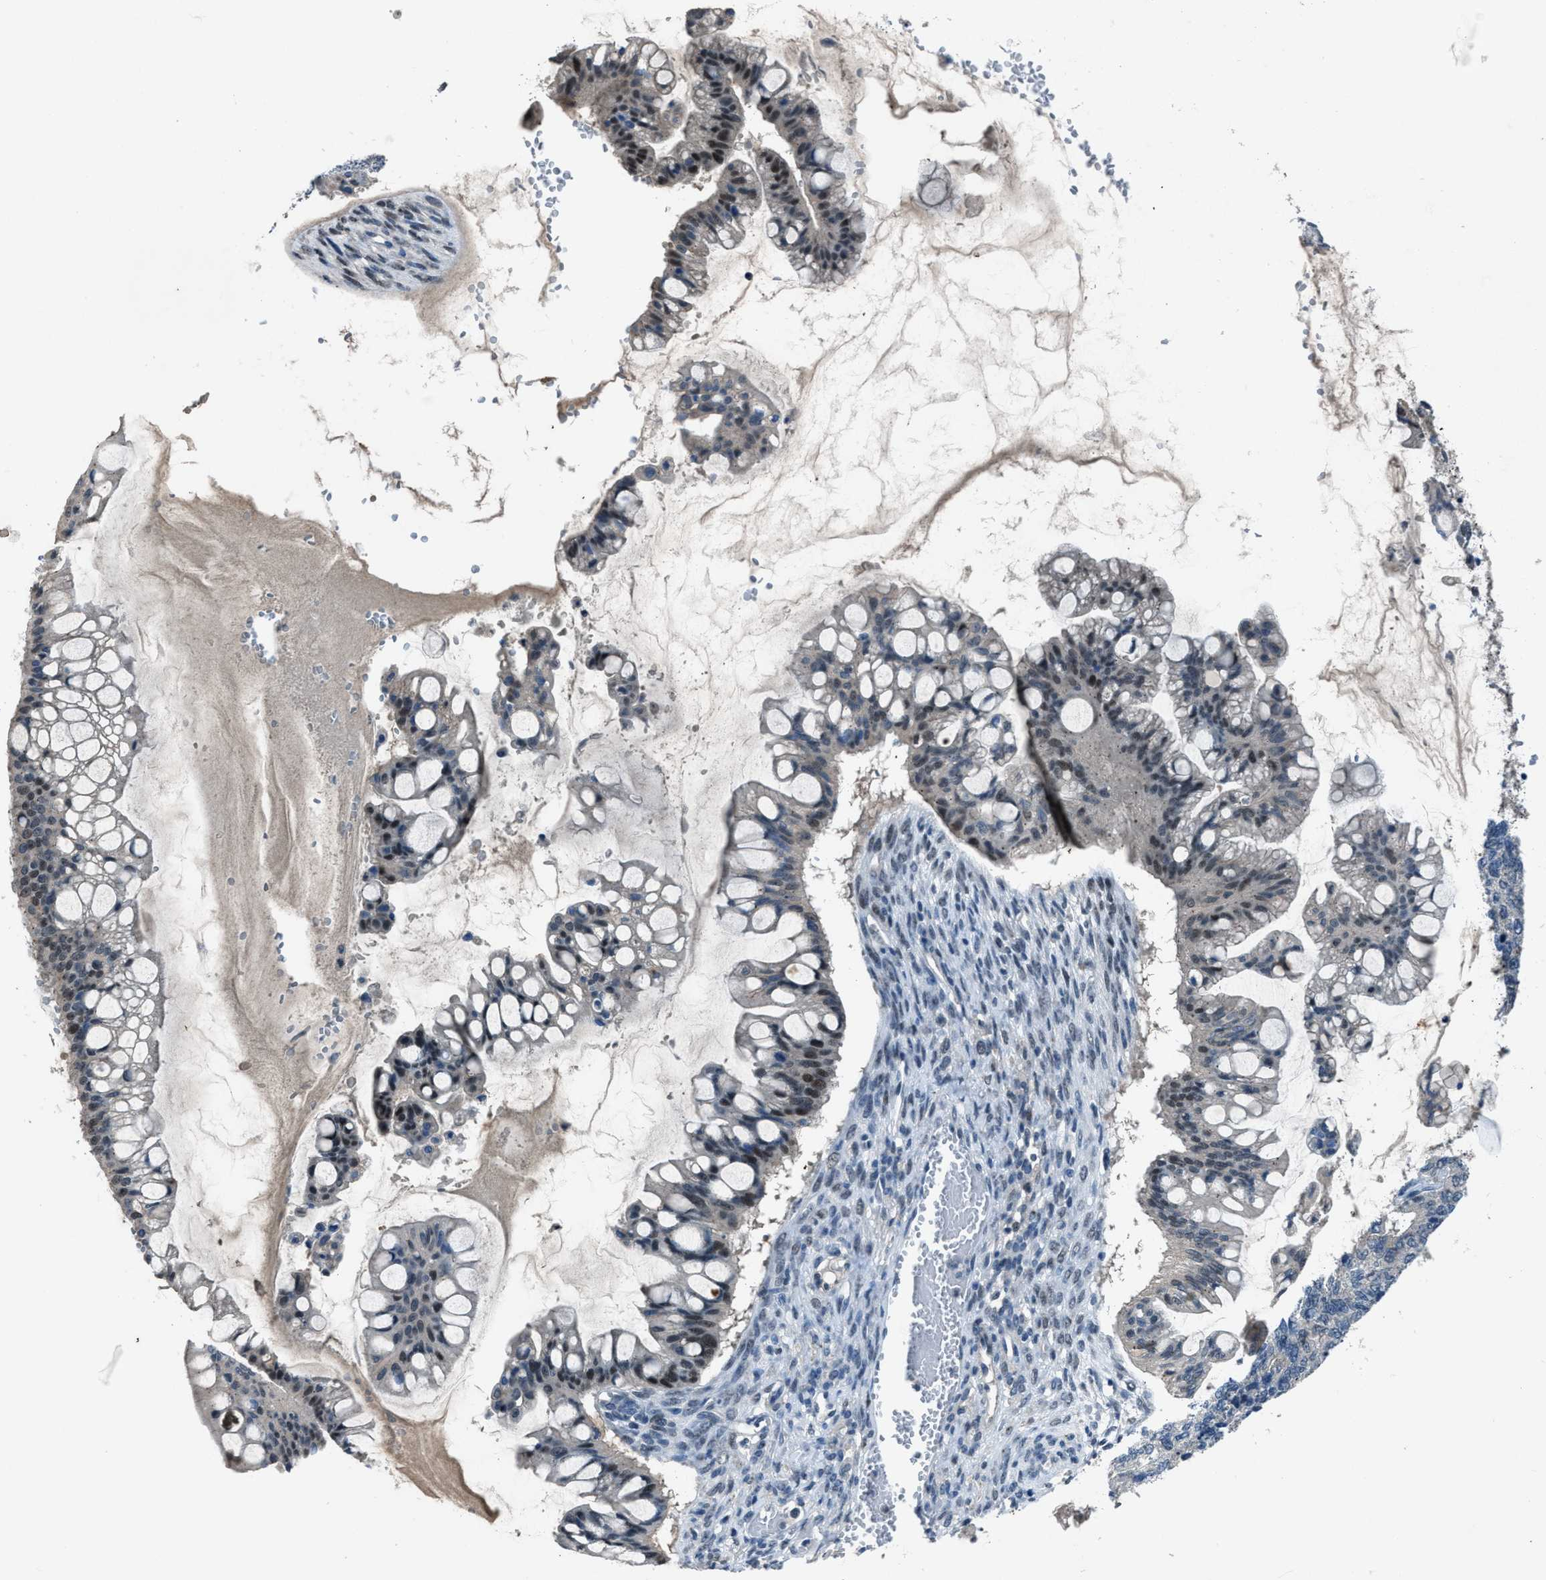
{"staining": {"intensity": "strong", "quantity": "25%-75%", "location": "nuclear"}, "tissue": "ovarian cancer", "cell_type": "Tumor cells", "image_type": "cancer", "snomed": [{"axis": "morphology", "description": "Cystadenocarcinoma, mucinous, NOS"}, {"axis": "topography", "description": "Ovary"}], "caption": "This micrograph reveals immunohistochemistry (IHC) staining of human ovarian cancer (mucinous cystadenocarcinoma), with high strong nuclear positivity in about 25%-75% of tumor cells.", "gene": "DUSP19", "patient": {"sex": "female", "age": 73}}